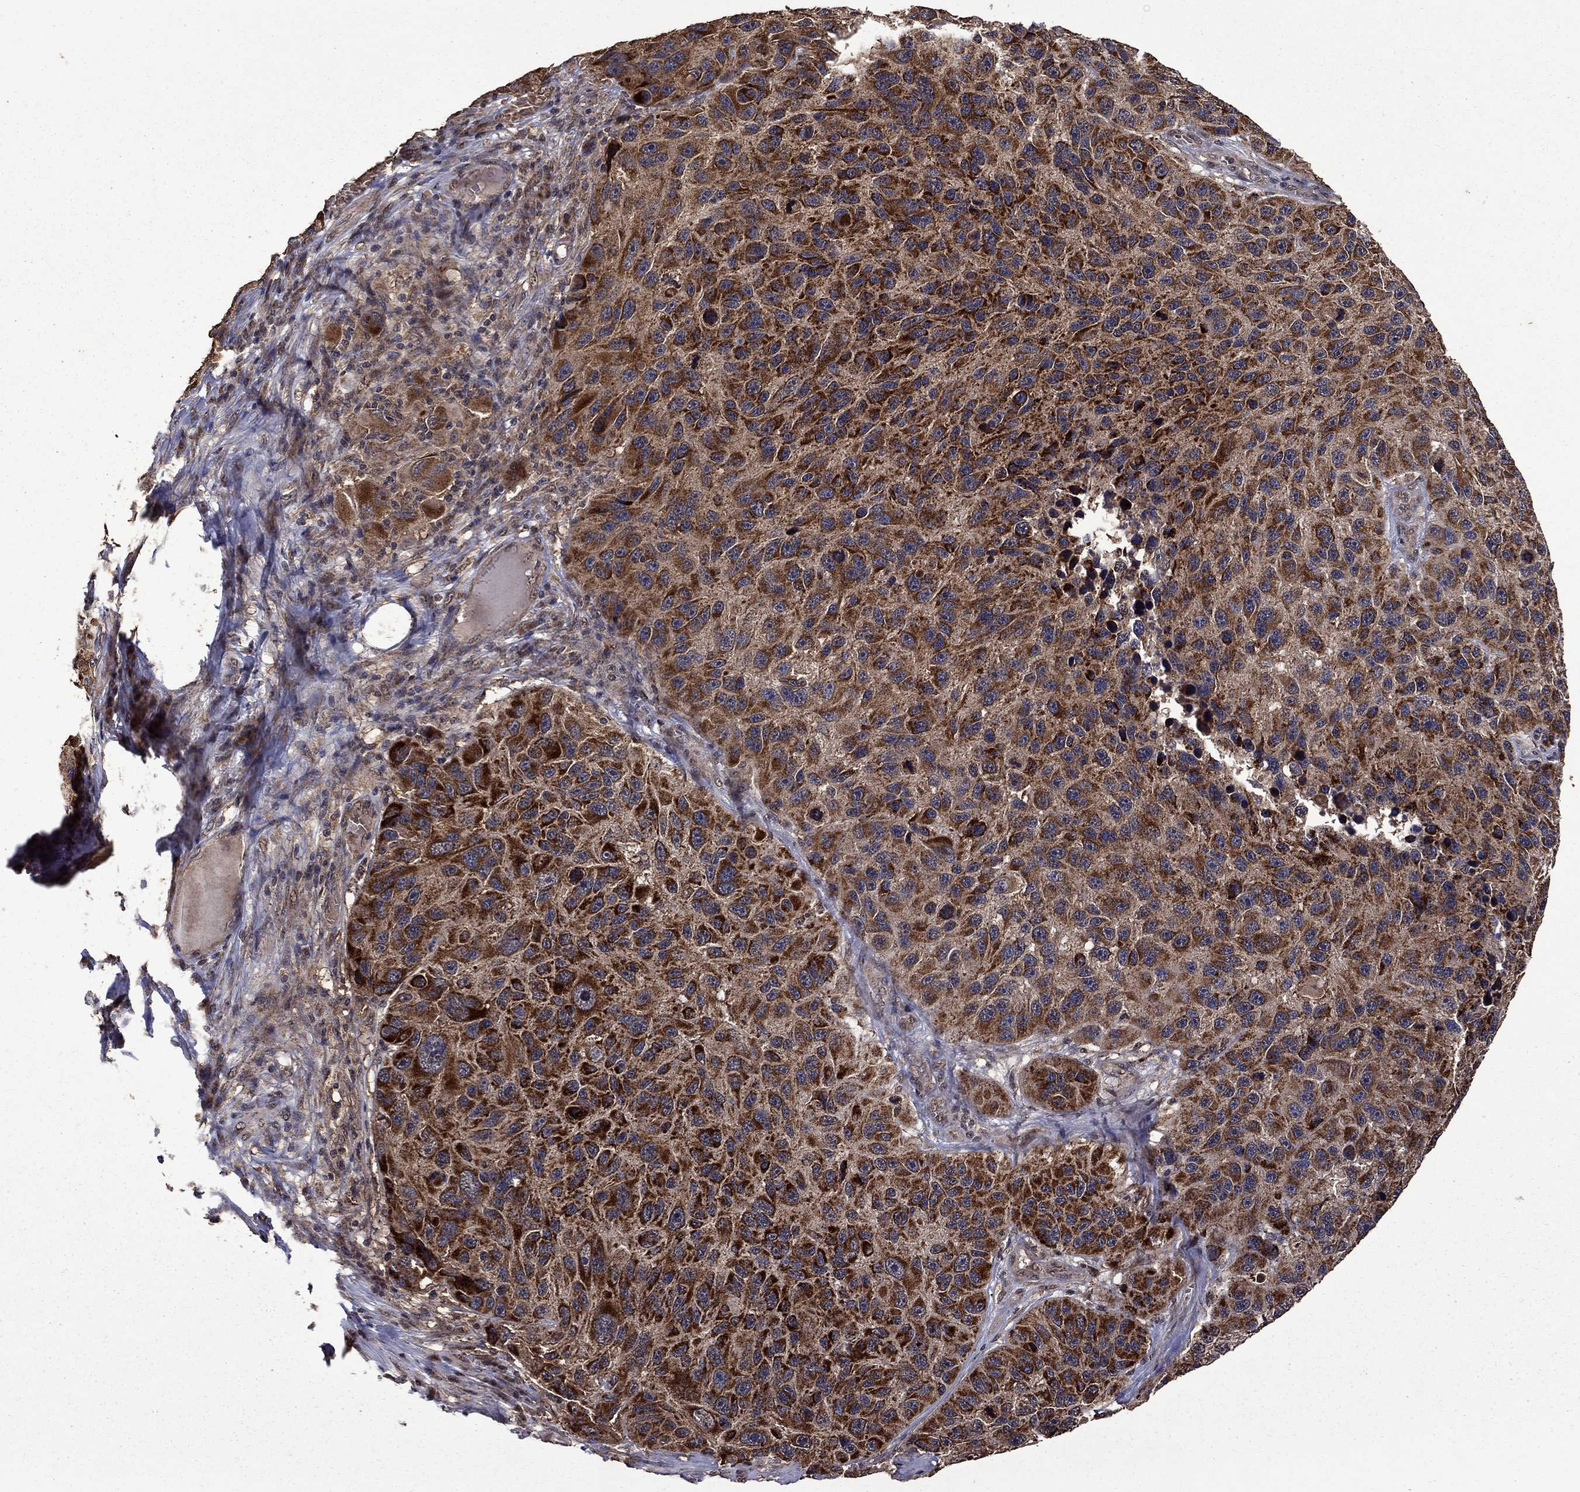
{"staining": {"intensity": "strong", "quantity": ">75%", "location": "cytoplasmic/membranous"}, "tissue": "melanoma", "cell_type": "Tumor cells", "image_type": "cancer", "snomed": [{"axis": "morphology", "description": "Malignant melanoma, NOS"}, {"axis": "topography", "description": "Skin"}], "caption": "IHC staining of melanoma, which displays high levels of strong cytoplasmic/membranous positivity in about >75% of tumor cells indicating strong cytoplasmic/membranous protein staining. The staining was performed using DAB (brown) for protein detection and nuclei were counterstained in hematoxylin (blue).", "gene": "ITM2B", "patient": {"sex": "male", "age": 53}}